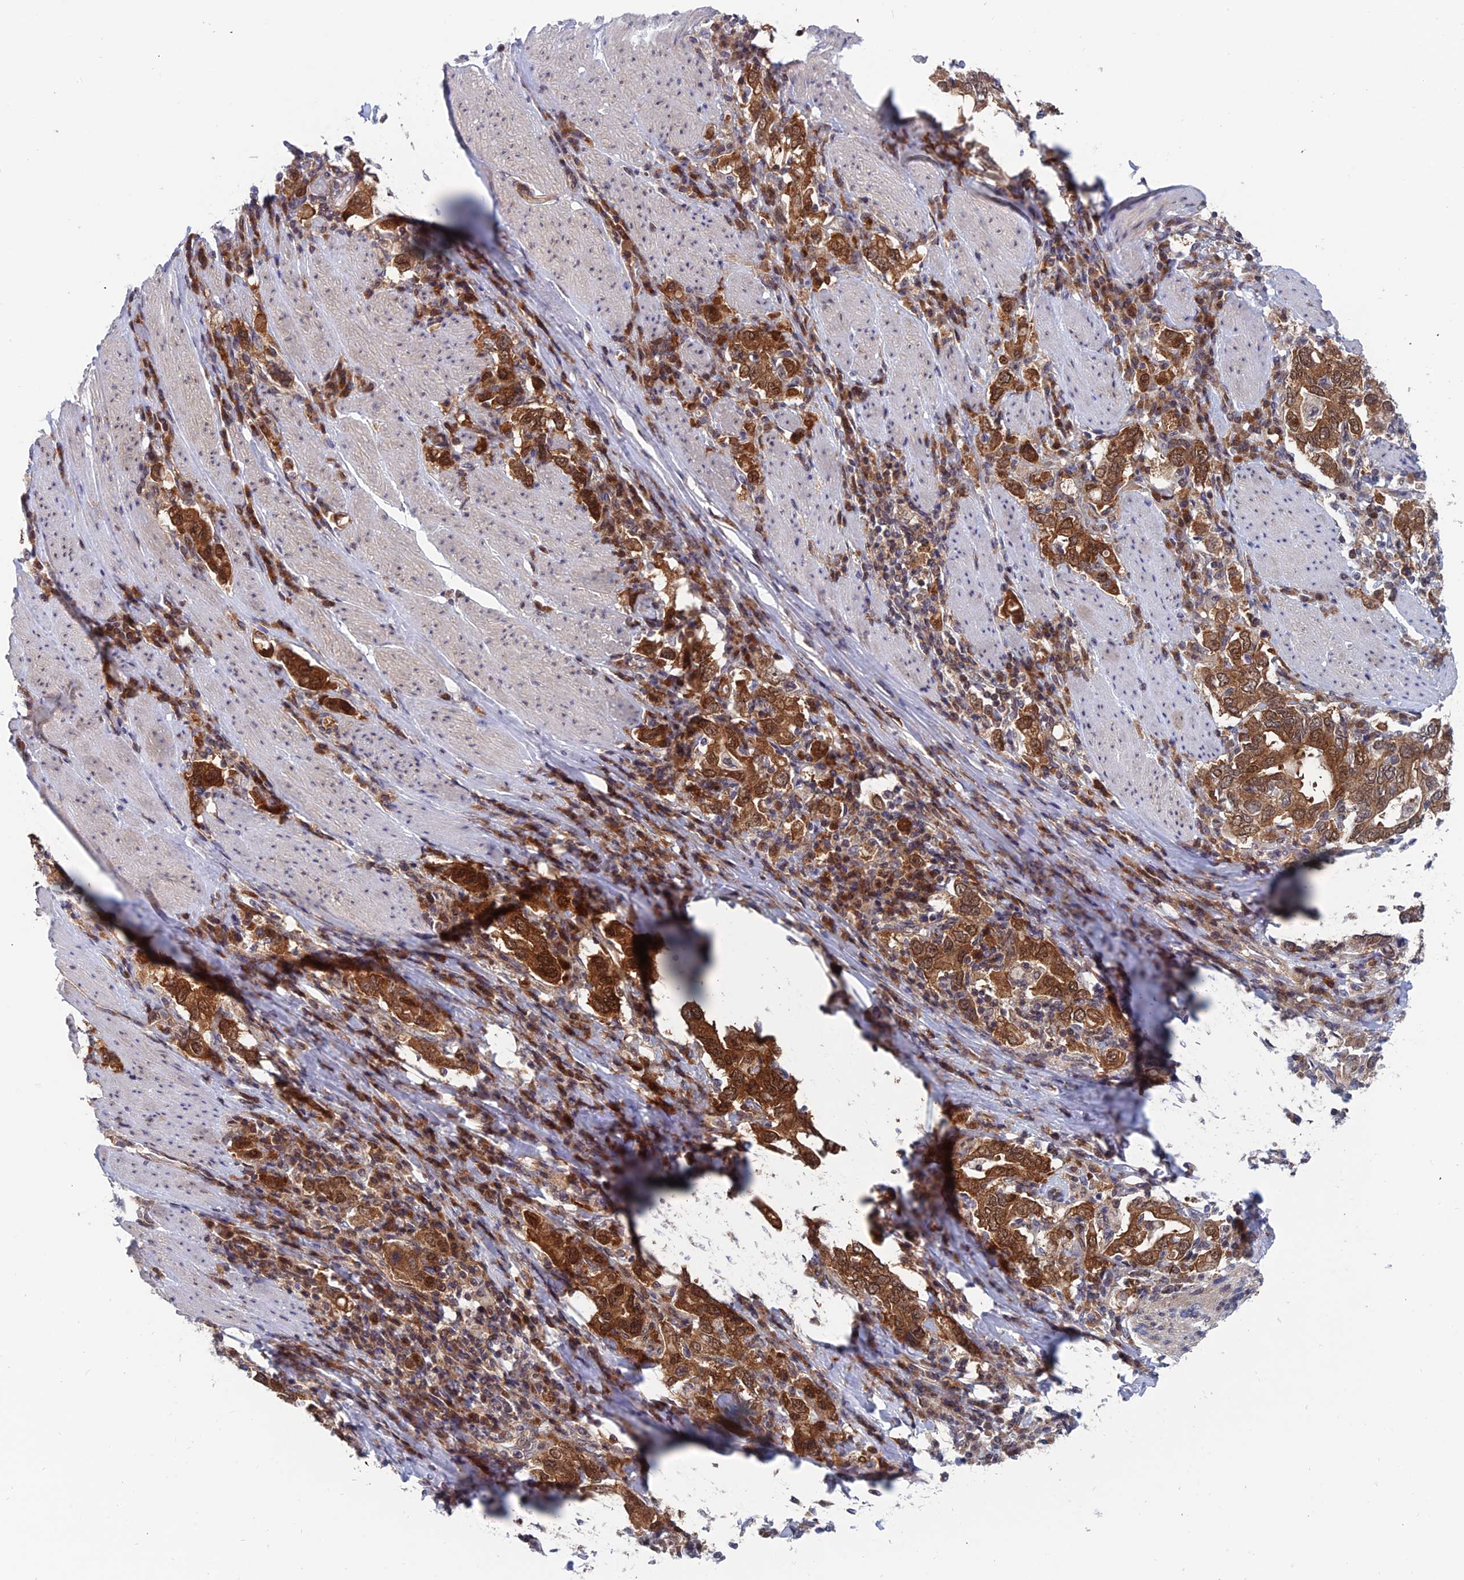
{"staining": {"intensity": "strong", "quantity": ">75%", "location": "cytoplasmic/membranous,nuclear"}, "tissue": "stomach cancer", "cell_type": "Tumor cells", "image_type": "cancer", "snomed": [{"axis": "morphology", "description": "Adenocarcinoma, NOS"}, {"axis": "topography", "description": "Stomach, upper"}], "caption": "This is a micrograph of IHC staining of adenocarcinoma (stomach), which shows strong positivity in the cytoplasmic/membranous and nuclear of tumor cells.", "gene": "IGBP1", "patient": {"sex": "male", "age": 62}}